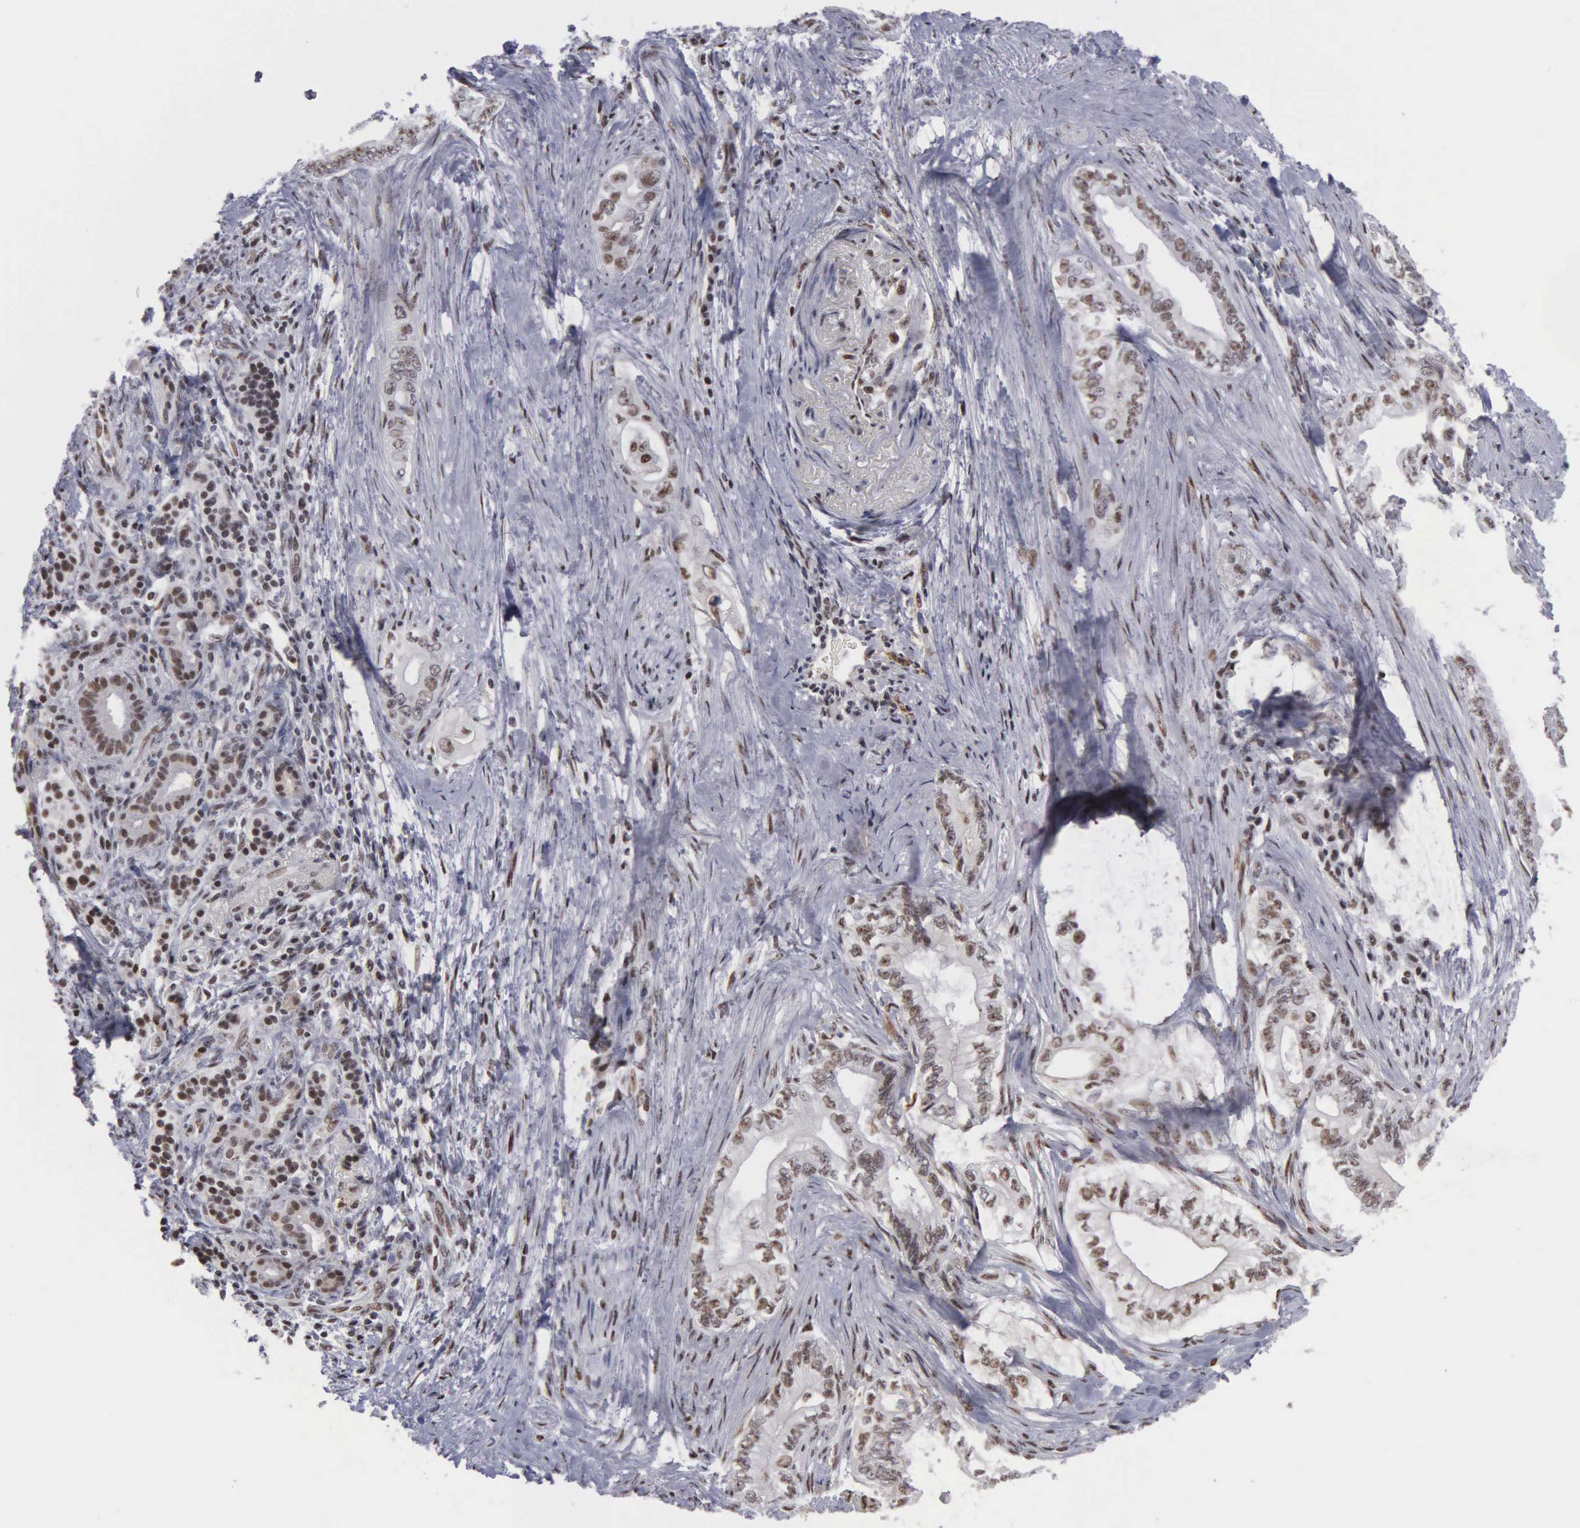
{"staining": {"intensity": "moderate", "quantity": "25%-75%", "location": "nuclear"}, "tissue": "pancreatic cancer", "cell_type": "Tumor cells", "image_type": "cancer", "snomed": [{"axis": "morphology", "description": "Adenocarcinoma, NOS"}, {"axis": "topography", "description": "Pancreas"}], "caption": "An immunohistochemistry photomicrograph of tumor tissue is shown. Protein staining in brown shows moderate nuclear positivity in pancreatic cancer (adenocarcinoma) within tumor cells. (DAB (3,3'-diaminobenzidine) IHC, brown staining for protein, blue staining for nuclei).", "gene": "KIAA0586", "patient": {"sex": "female", "age": 66}}